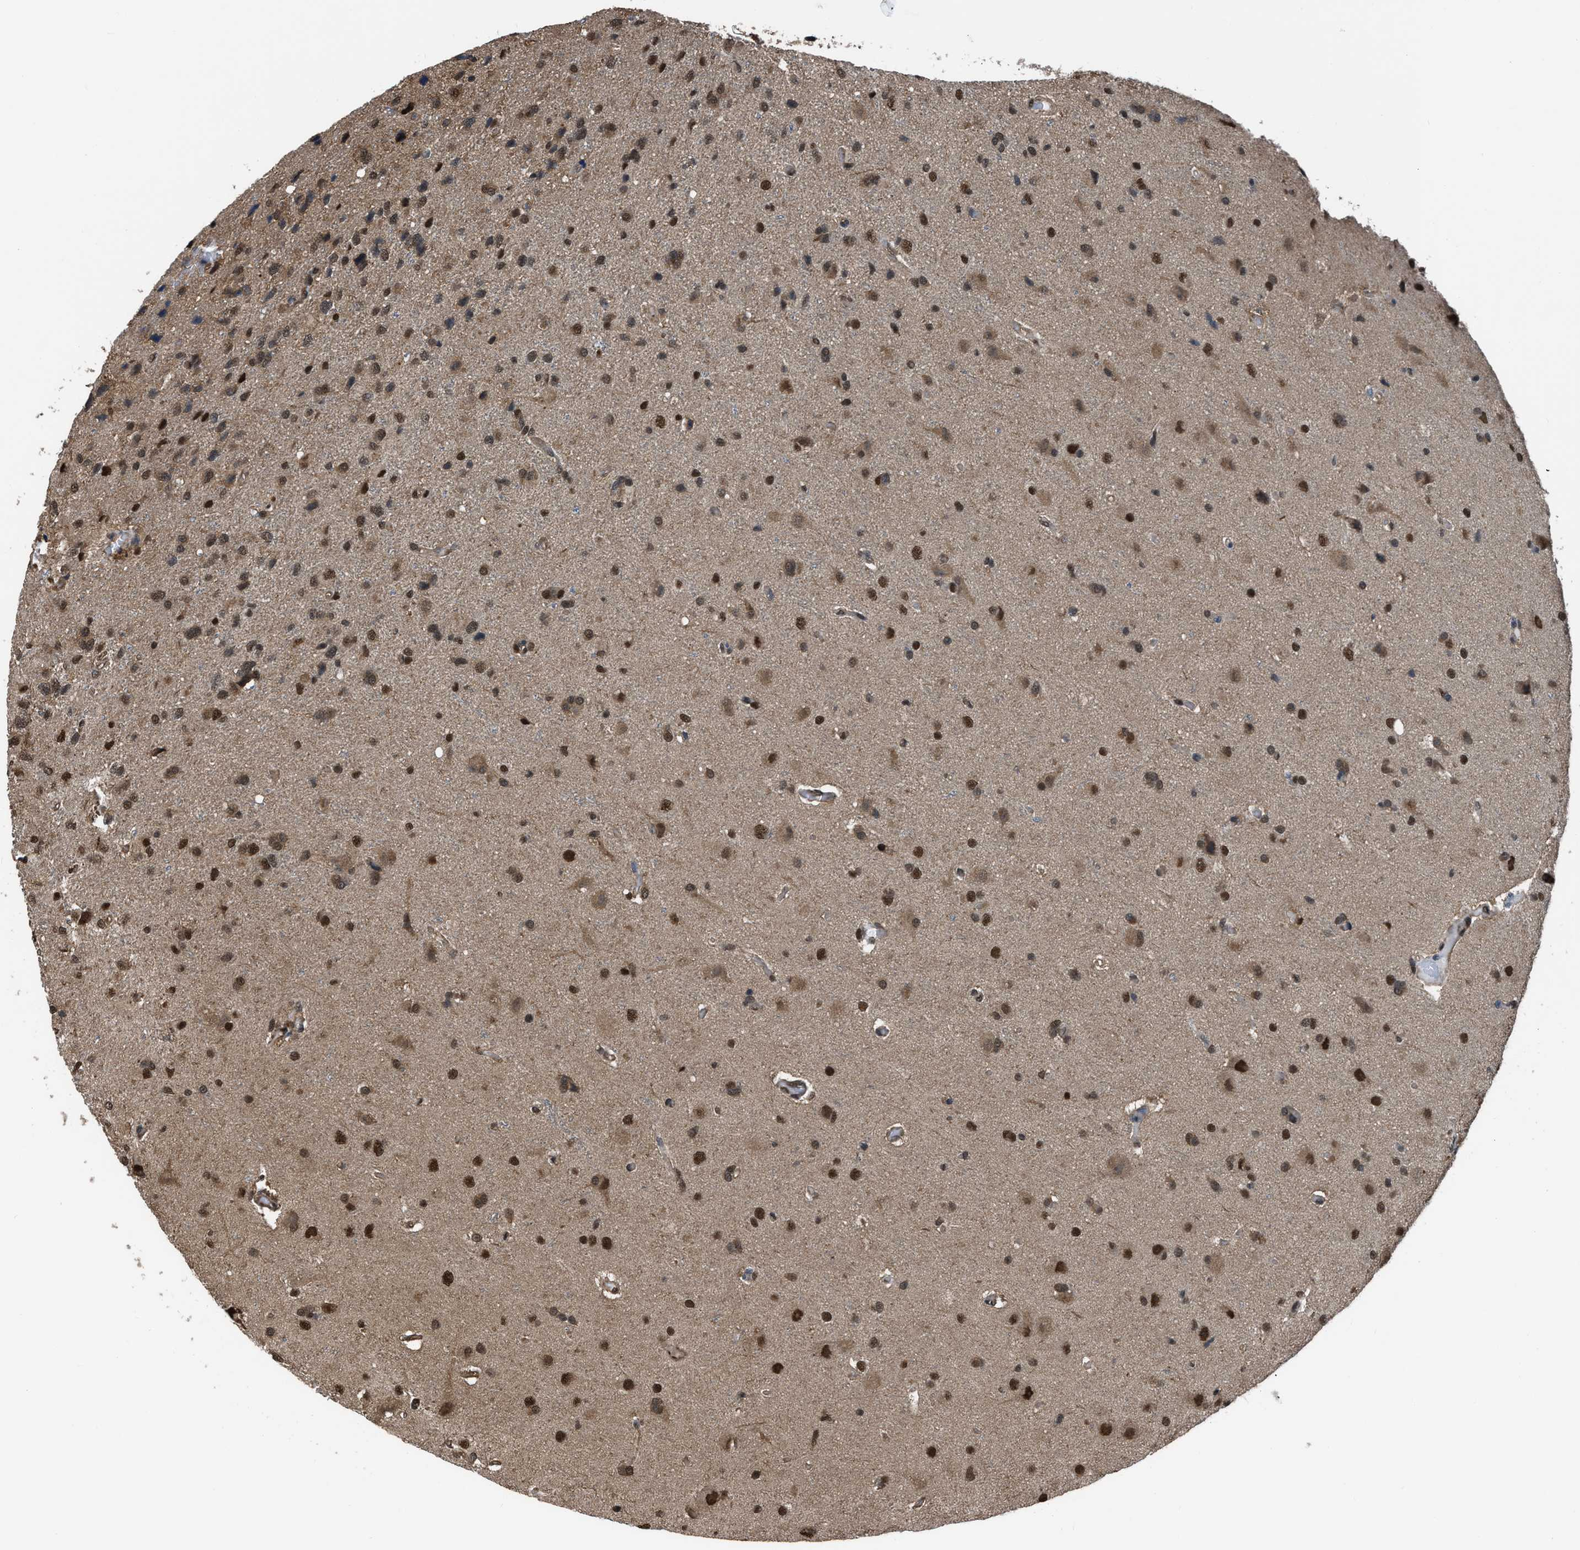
{"staining": {"intensity": "moderate", "quantity": ">75%", "location": "nuclear"}, "tissue": "glioma", "cell_type": "Tumor cells", "image_type": "cancer", "snomed": [{"axis": "morphology", "description": "Glioma, malignant, High grade"}, {"axis": "topography", "description": "Brain"}], "caption": "An IHC image of tumor tissue is shown. Protein staining in brown highlights moderate nuclear positivity in glioma within tumor cells.", "gene": "FNTA", "patient": {"sex": "female", "age": 58}}